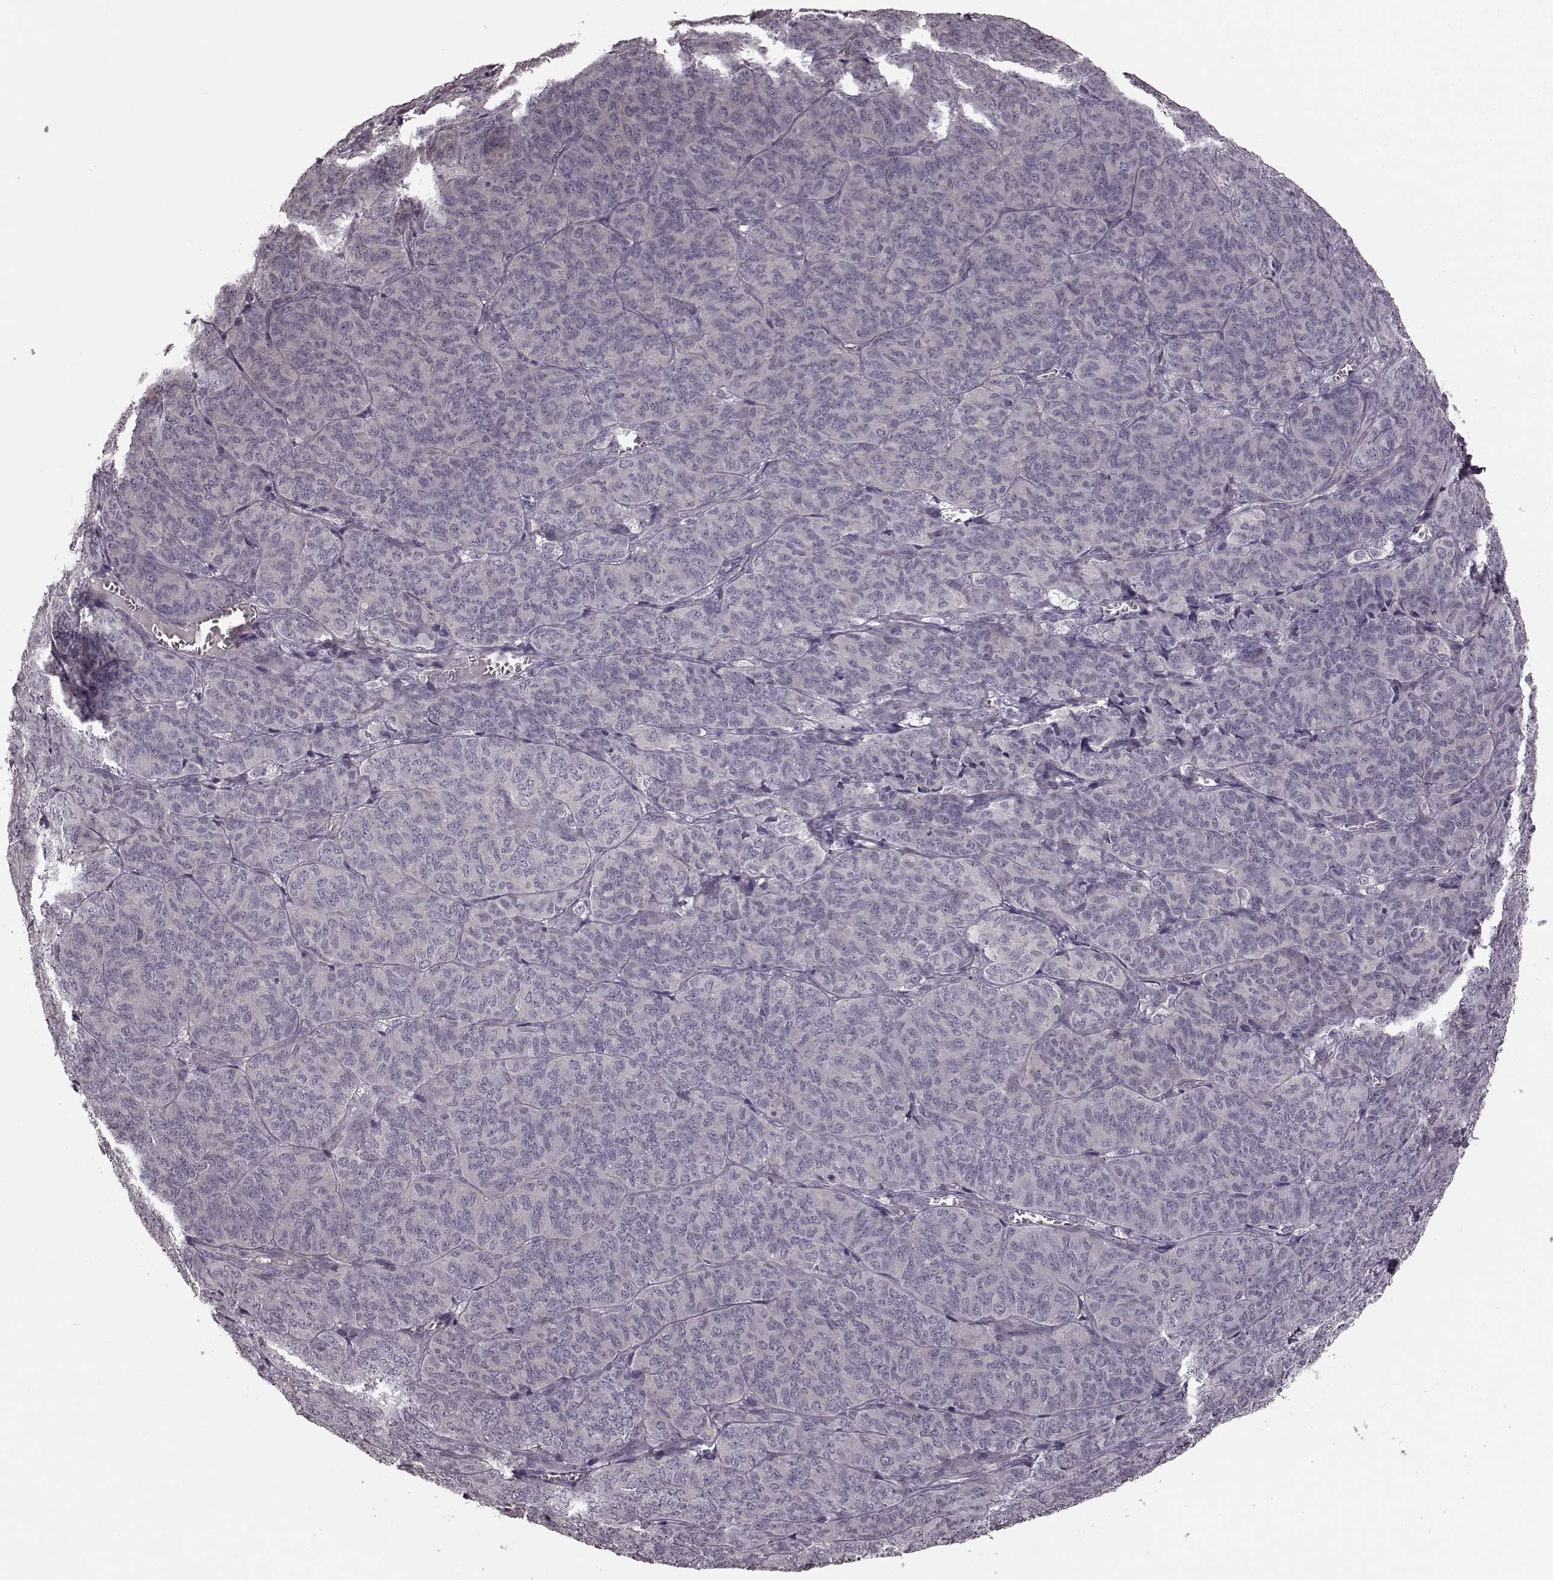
{"staining": {"intensity": "negative", "quantity": "none", "location": "none"}, "tissue": "ovarian cancer", "cell_type": "Tumor cells", "image_type": "cancer", "snomed": [{"axis": "morphology", "description": "Carcinoma, endometroid"}, {"axis": "topography", "description": "Ovary"}], "caption": "IHC of ovarian endometroid carcinoma displays no staining in tumor cells.", "gene": "PRKCE", "patient": {"sex": "female", "age": 80}}